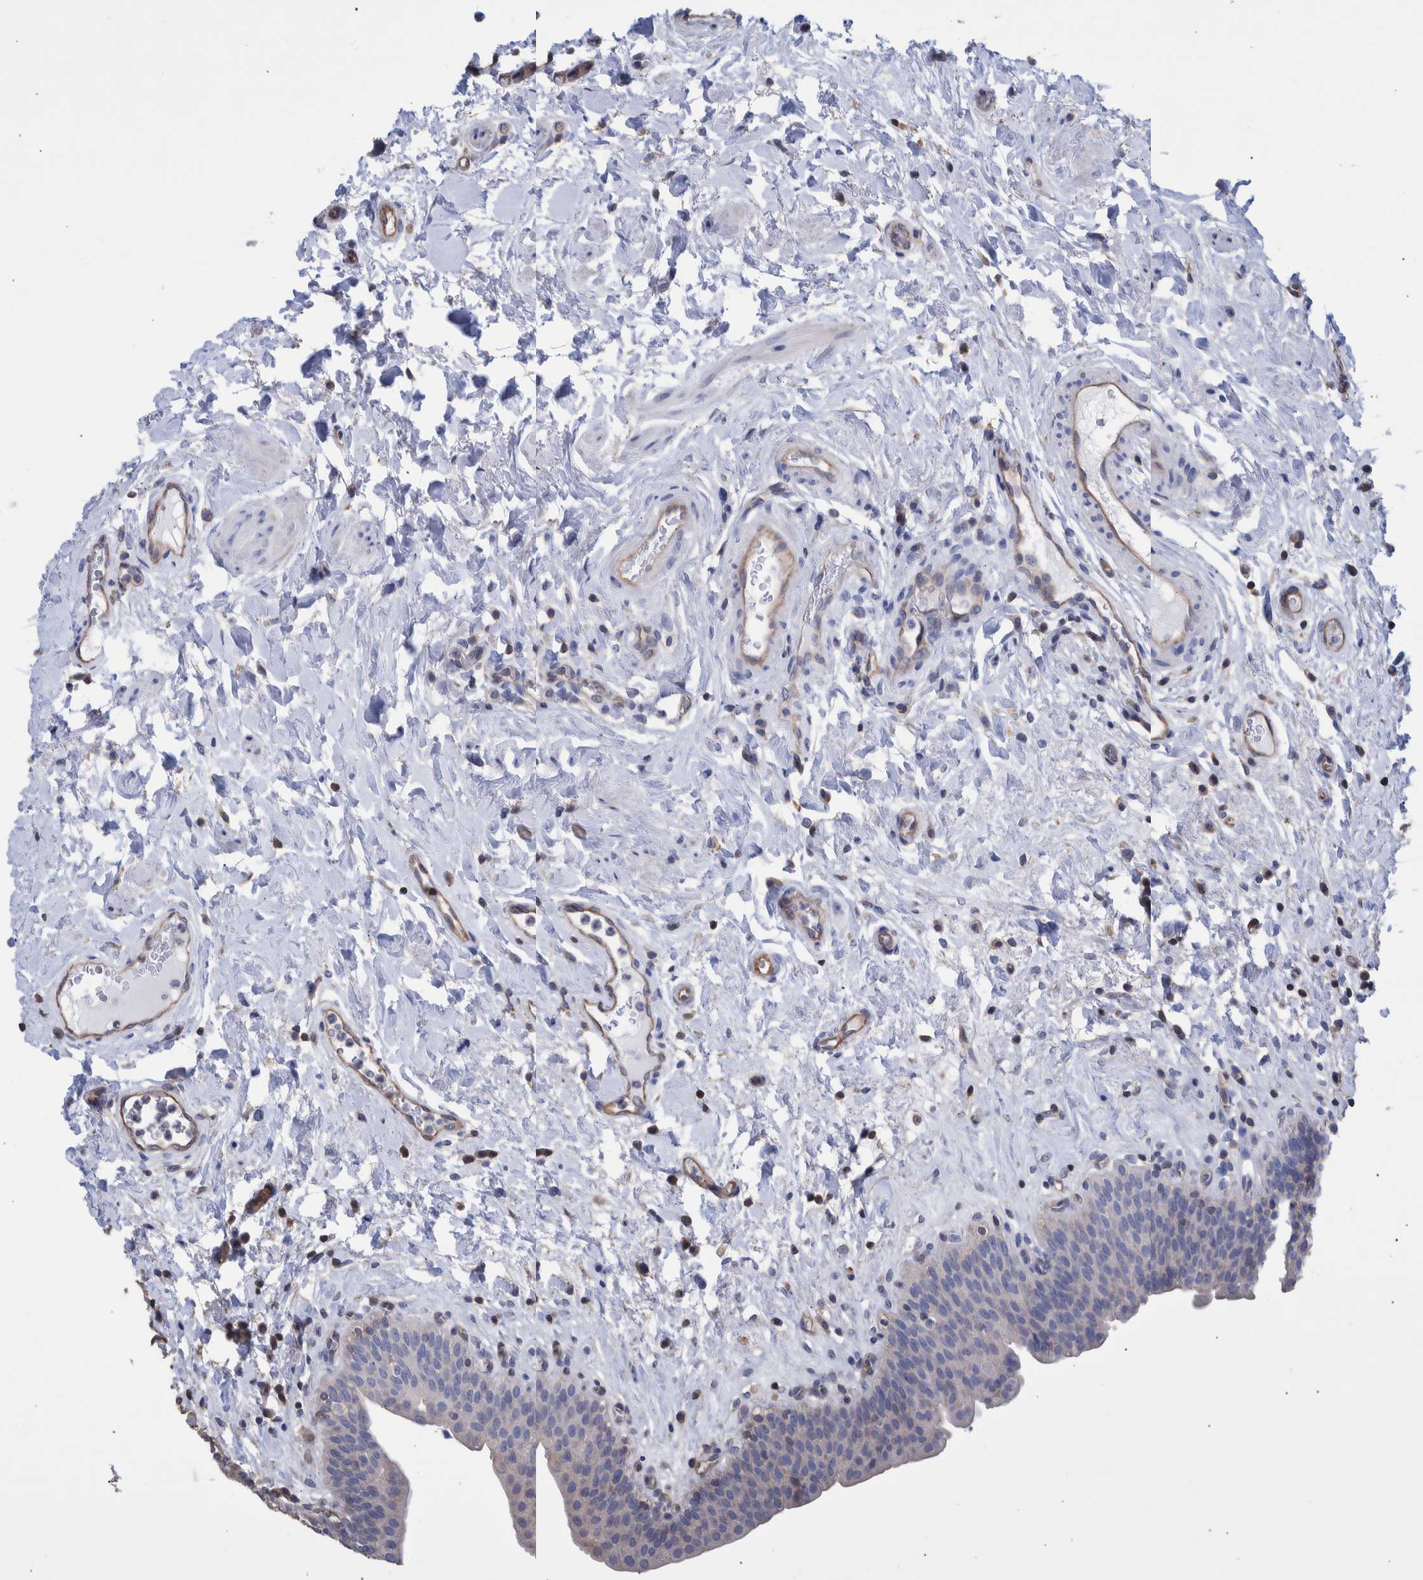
{"staining": {"intensity": "negative", "quantity": "none", "location": "none"}, "tissue": "urinary bladder", "cell_type": "Urothelial cells", "image_type": "normal", "snomed": [{"axis": "morphology", "description": "Normal tissue, NOS"}, {"axis": "topography", "description": "Urinary bladder"}], "caption": "Urothelial cells show no significant protein staining in benign urinary bladder. (Immunohistochemistry, brightfield microscopy, high magnification).", "gene": "PPP3CC", "patient": {"sex": "male", "age": 83}}